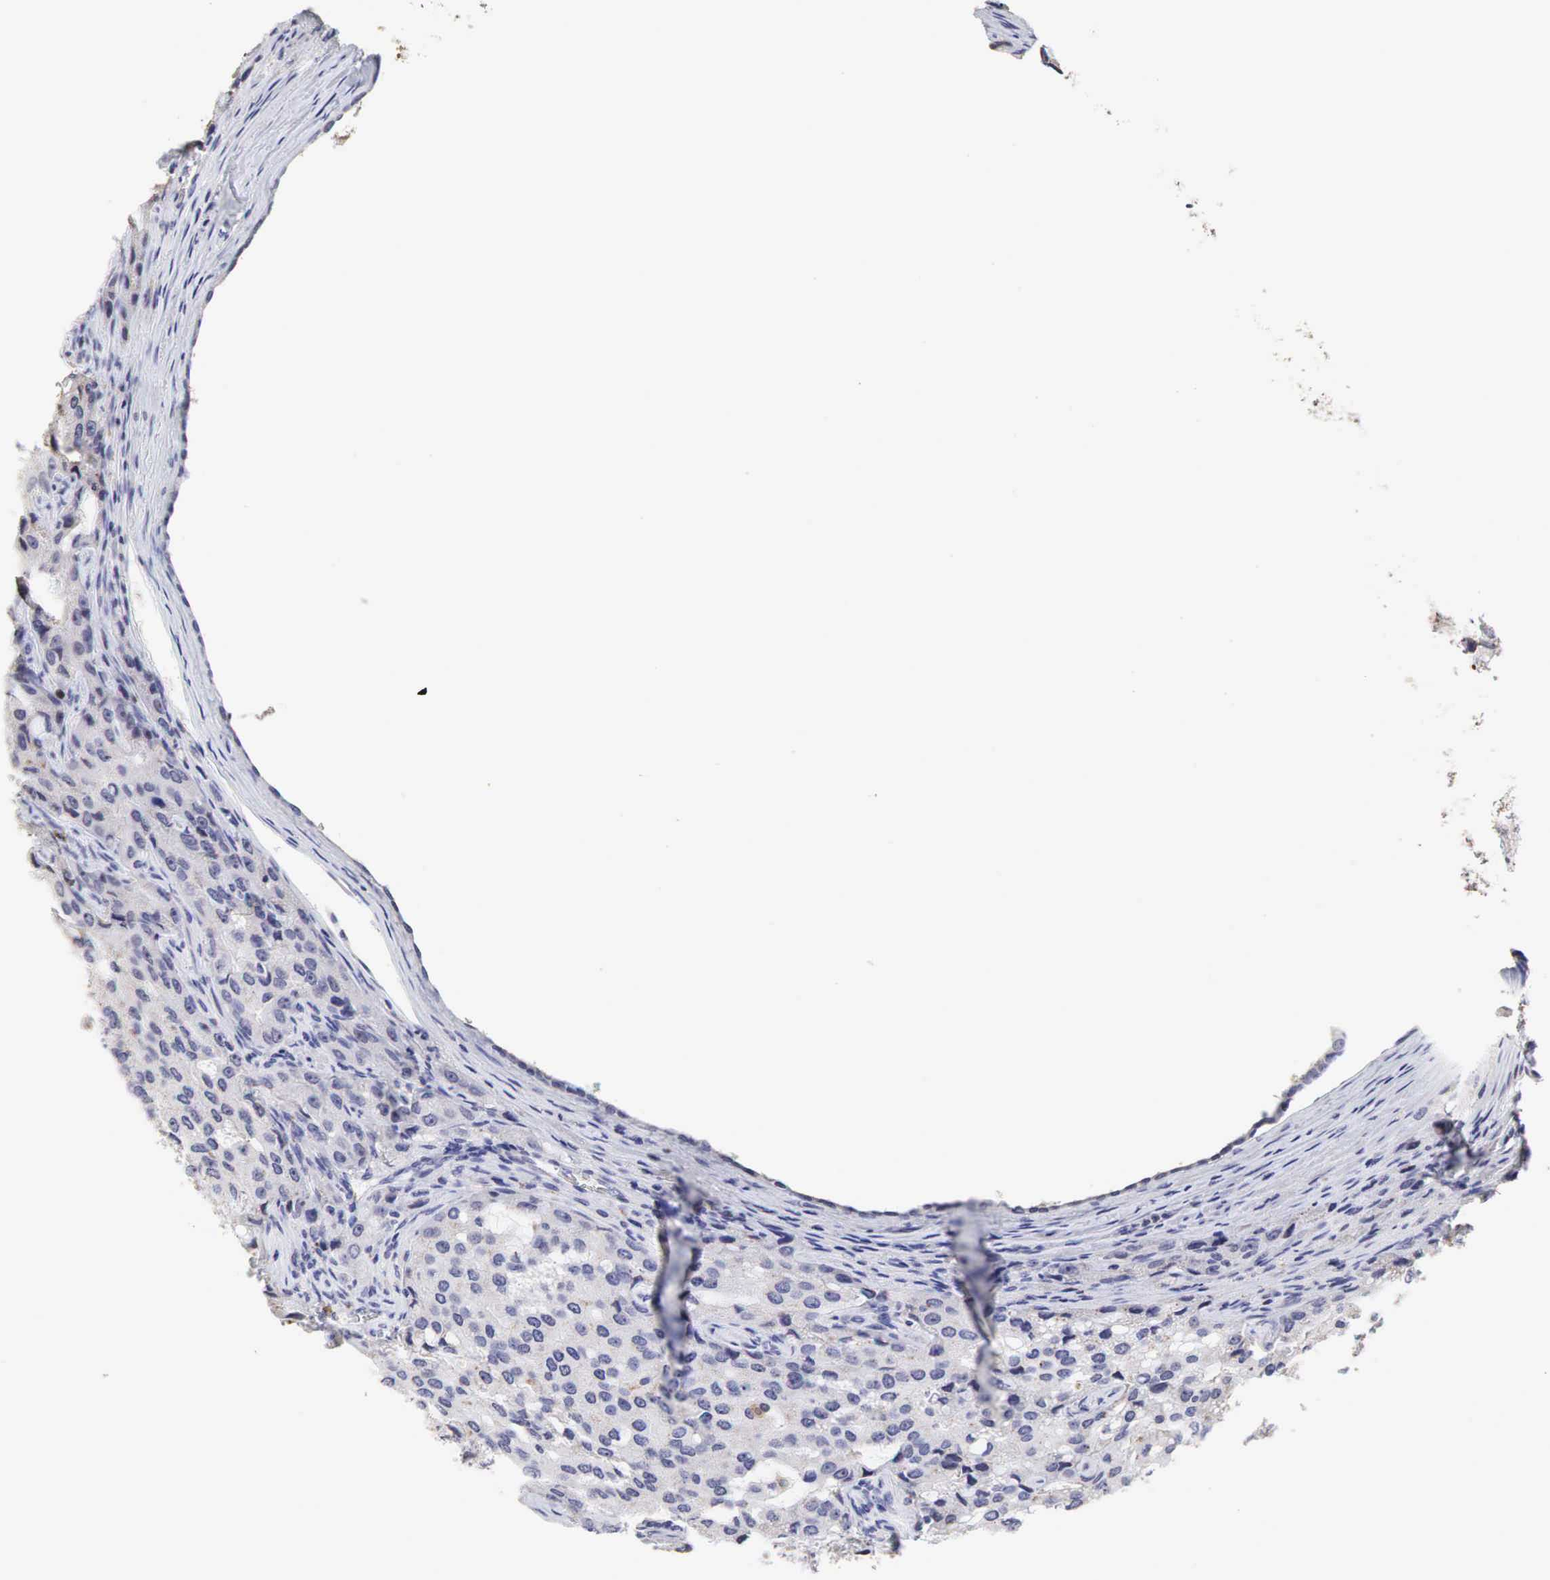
{"staining": {"intensity": "negative", "quantity": "none", "location": "none"}, "tissue": "prostate cancer", "cell_type": "Tumor cells", "image_type": "cancer", "snomed": [{"axis": "morphology", "description": "Adenocarcinoma, Medium grade"}, {"axis": "topography", "description": "Prostate"}], "caption": "IHC histopathology image of human prostate cancer (medium-grade adenocarcinoma) stained for a protein (brown), which displays no staining in tumor cells.", "gene": "DKC1", "patient": {"sex": "male", "age": 72}}